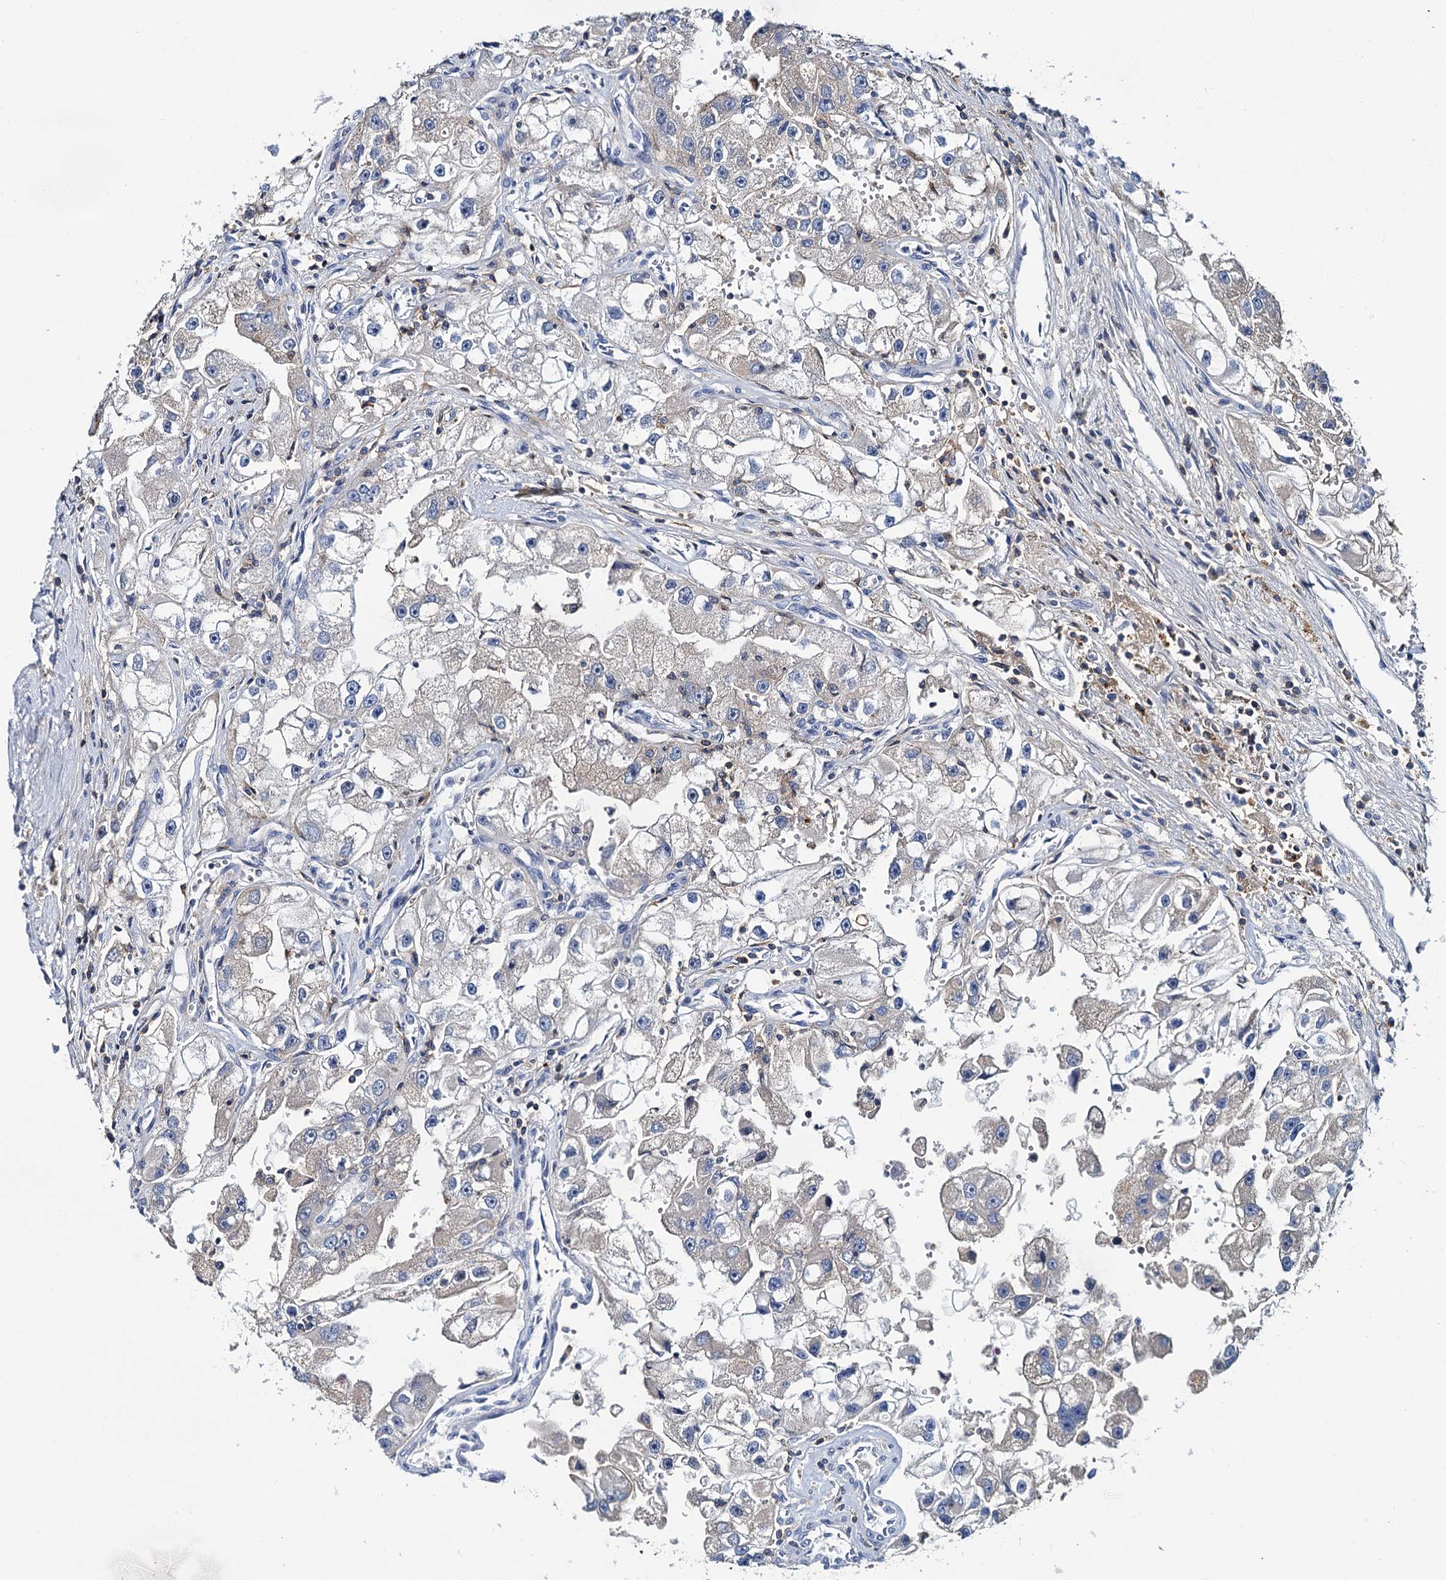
{"staining": {"intensity": "negative", "quantity": "none", "location": "none"}, "tissue": "renal cancer", "cell_type": "Tumor cells", "image_type": "cancer", "snomed": [{"axis": "morphology", "description": "Adenocarcinoma, NOS"}, {"axis": "topography", "description": "Kidney"}], "caption": "A photomicrograph of human renal adenocarcinoma is negative for staining in tumor cells.", "gene": "FGFR2", "patient": {"sex": "male", "age": 63}}